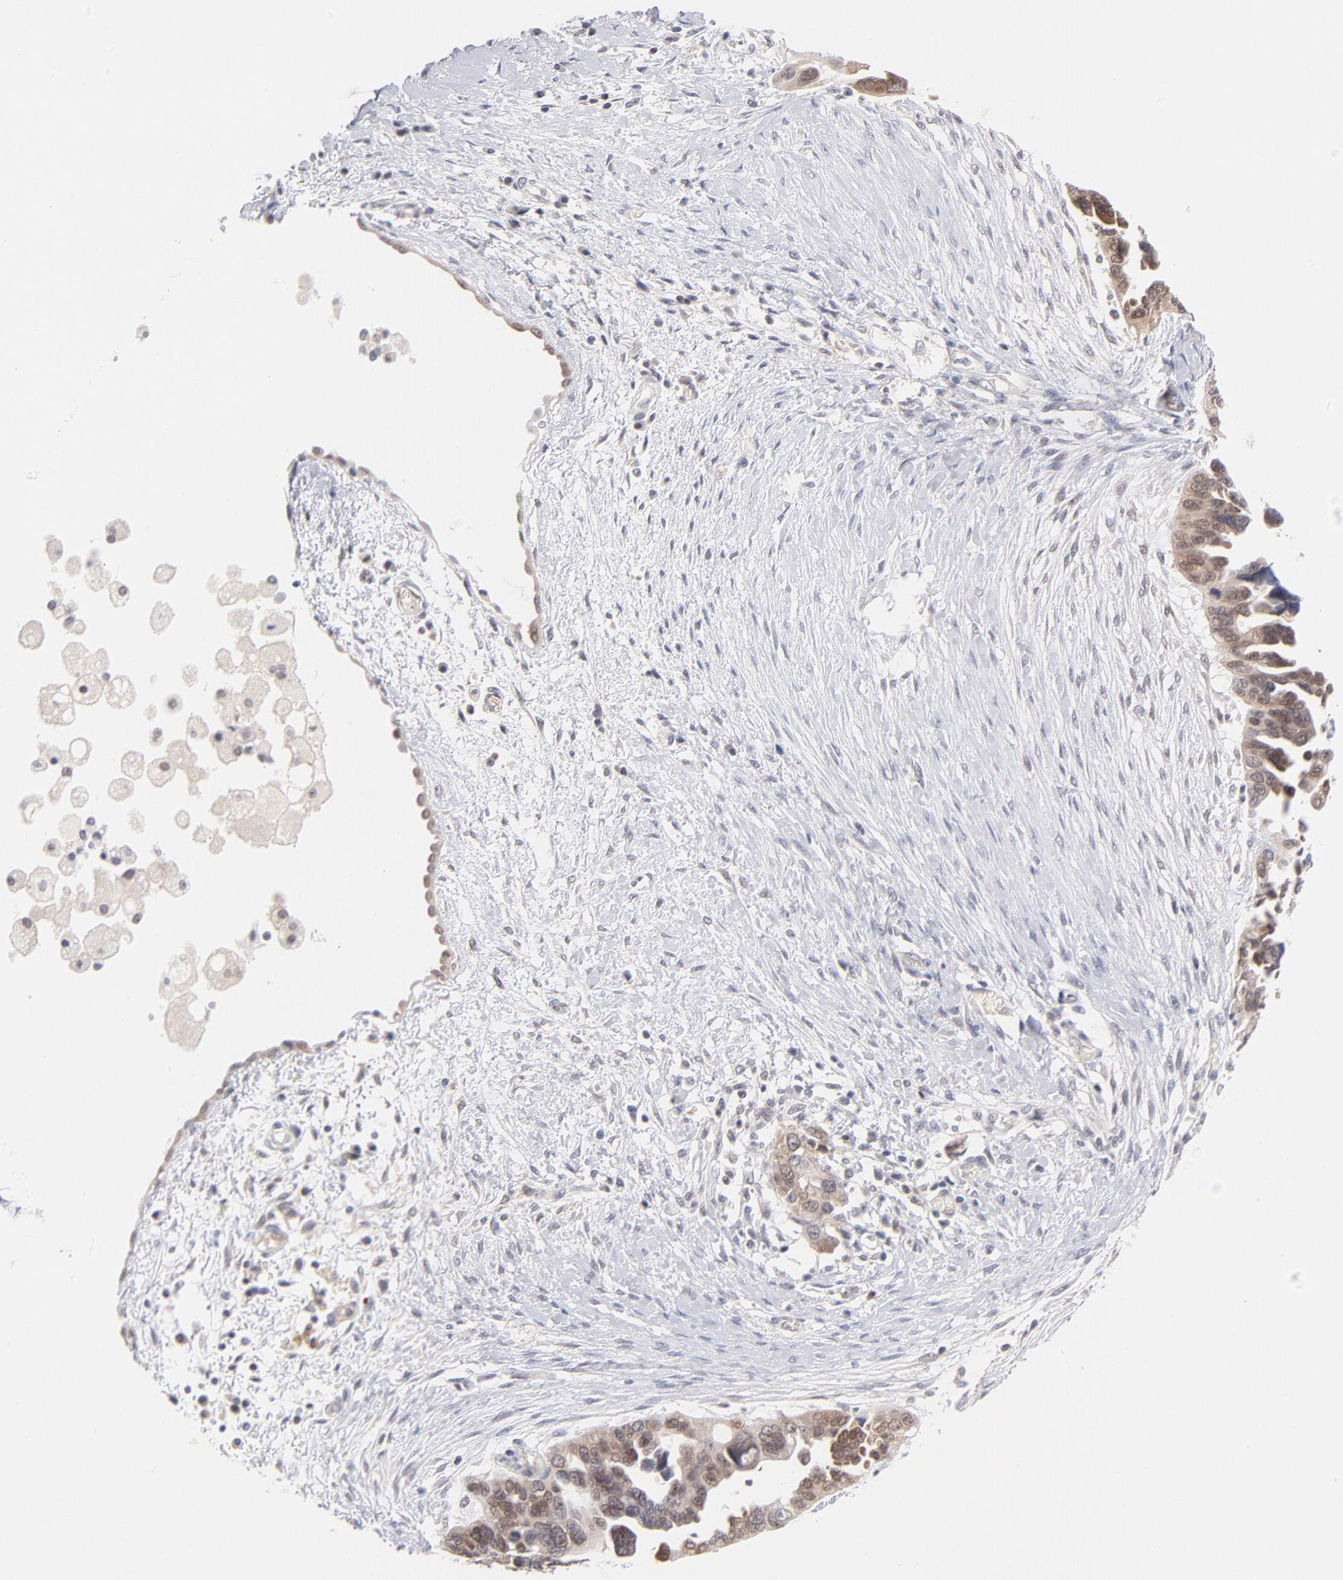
{"staining": {"intensity": "weak", "quantity": "25%-75%", "location": "cytoplasmic/membranous,nuclear"}, "tissue": "ovarian cancer", "cell_type": "Tumor cells", "image_type": "cancer", "snomed": [{"axis": "morphology", "description": "Cystadenocarcinoma, serous, NOS"}, {"axis": "topography", "description": "Ovary"}], "caption": "Ovarian serous cystadenocarcinoma stained with DAB (3,3'-diaminobenzidine) IHC displays low levels of weak cytoplasmic/membranous and nuclear expression in about 25%-75% of tumor cells.", "gene": "CASP6", "patient": {"sex": "female", "age": 63}}